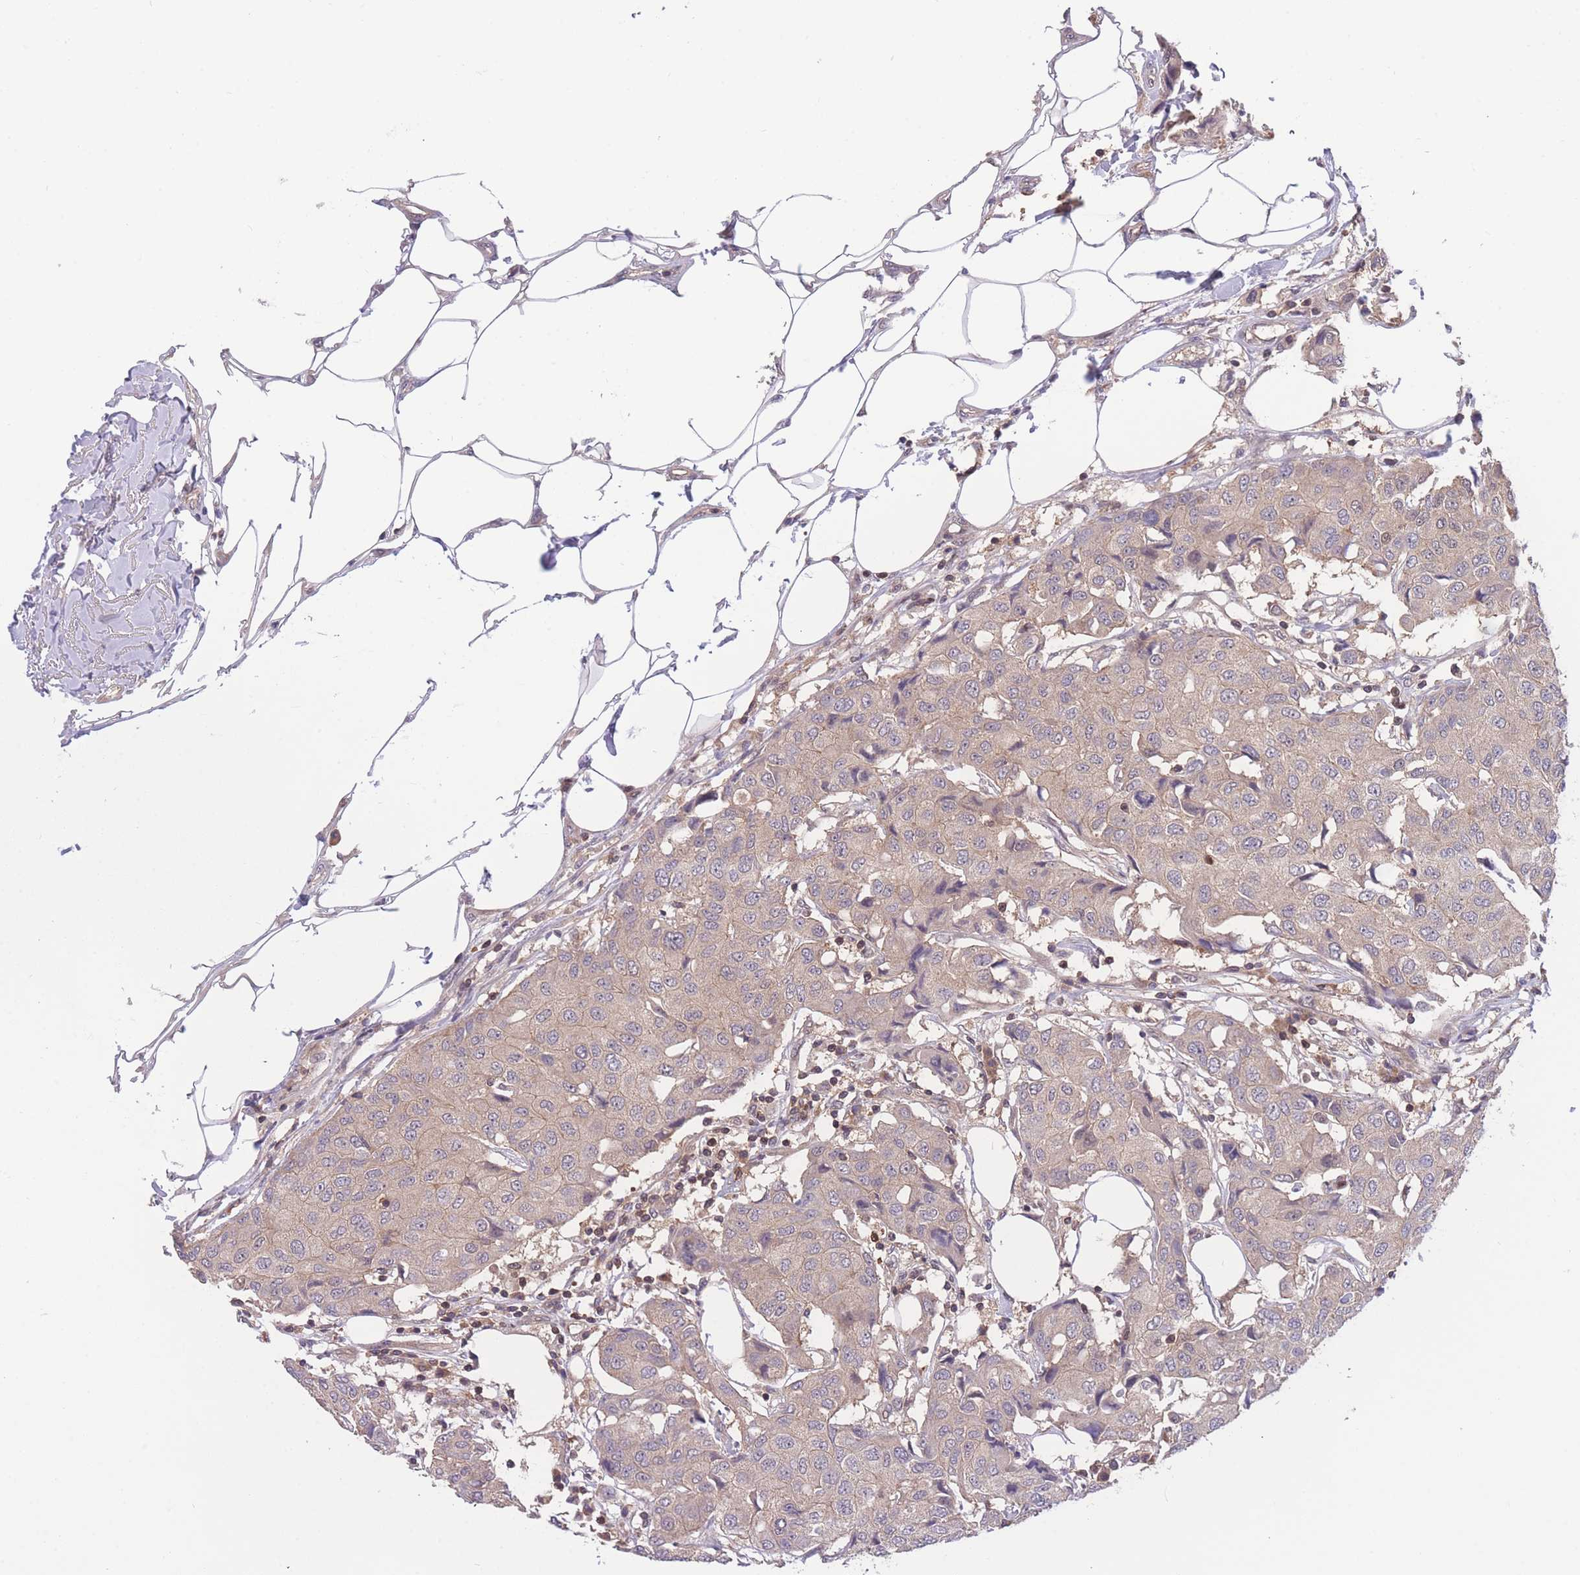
{"staining": {"intensity": "weak", "quantity": ">75%", "location": "cytoplasmic/membranous"}, "tissue": "breast cancer", "cell_type": "Tumor cells", "image_type": "cancer", "snomed": [{"axis": "morphology", "description": "Duct carcinoma"}, {"axis": "topography", "description": "Breast"}], "caption": "Immunohistochemical staining of breast infiltrating ductal carcinoma exhibits low levels of weak cytoplasmic/membranous protein expression in about >75% of tumor cells. The staining is performed using DAB brown chromogen to label protein expression. The nuclei are counter-stained blue using hematoxylin.", "gene": "UBE2N", "patient": {"sex": "female", "age": 80}}